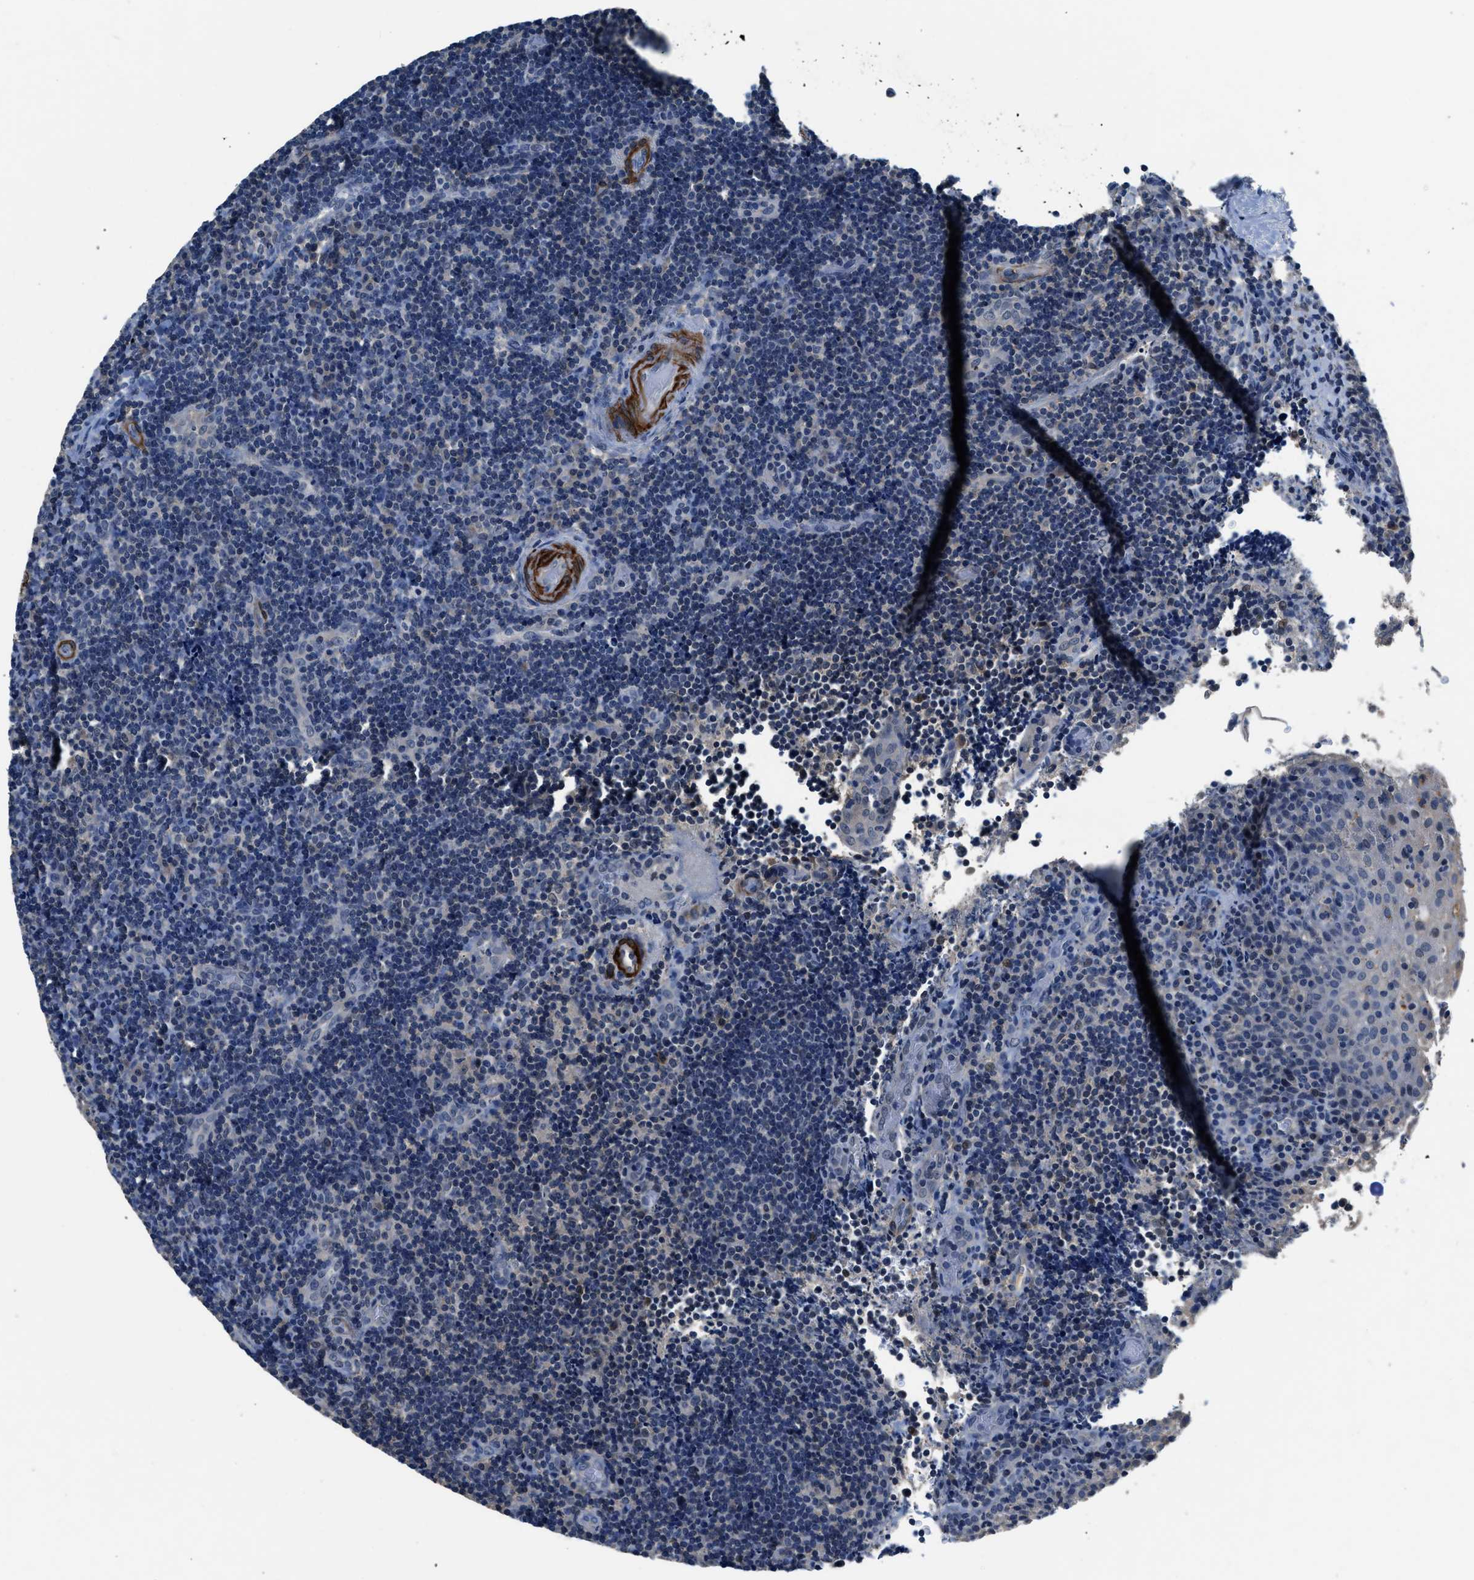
{"staining": {"intensity": "negative", "quantity": "none", "location": "none"}, "tissue": "lymphoma", "cell_type": "Tumor cells", "image_type": "cancer", "snomed": [{"axis": "morphology", "description": "Malignant lymphoma, non-Hodgkin's type, High grade"}, {"axis": "topography", "description": "Tonsil"}], "caption": "Tumor cells show no significant staining in lymphoma. (Brightfield microscopy of DAB immunohistochemistry (IHC) at high magnification).", "gene": "LANCL2", "patient": {"sex": "female", "age": 36}}